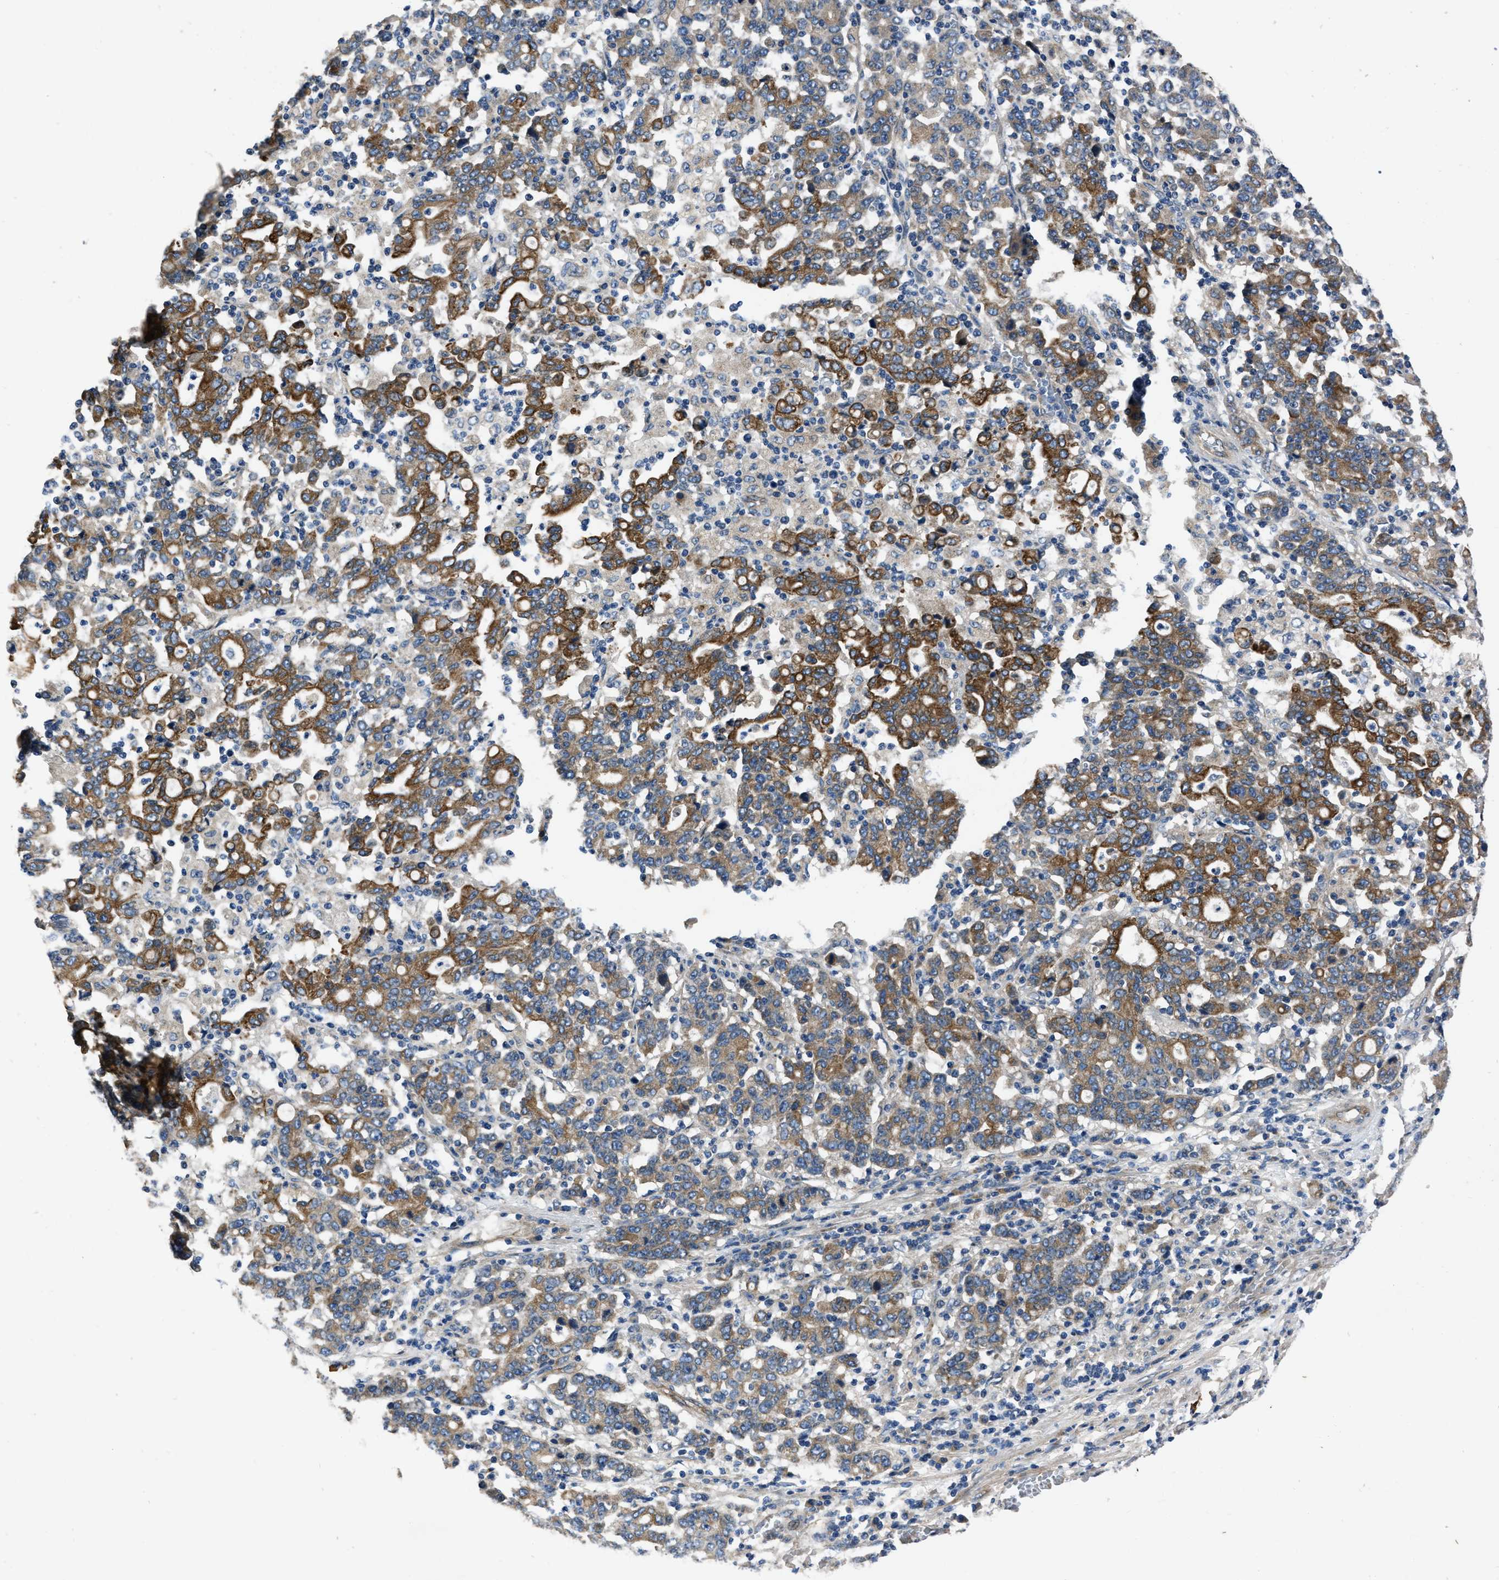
{"staining": {"intensity": "moderate", "quantity": "25%-75%", "location": "cytoplasmic/membranous"}, "tissue": "stomach cancer", "cell_type": "Tumor cells", "image_type": "cancer", "snomed": [{"axis": "morphology", "description": "Adenocarcinoma, NOS"}, {"axis": "topography", "description": "Stomach, upper"}], "caption": "A high-resolution image shows immunohistochemistry staining of stomach adenocarcinoma, which exhibits moderate cytoplasmic/membranous positivity in approximately 25%-75% of tumor cells.", "gene": "ERC1", "patient": {"sex": "male", "age": 69}}